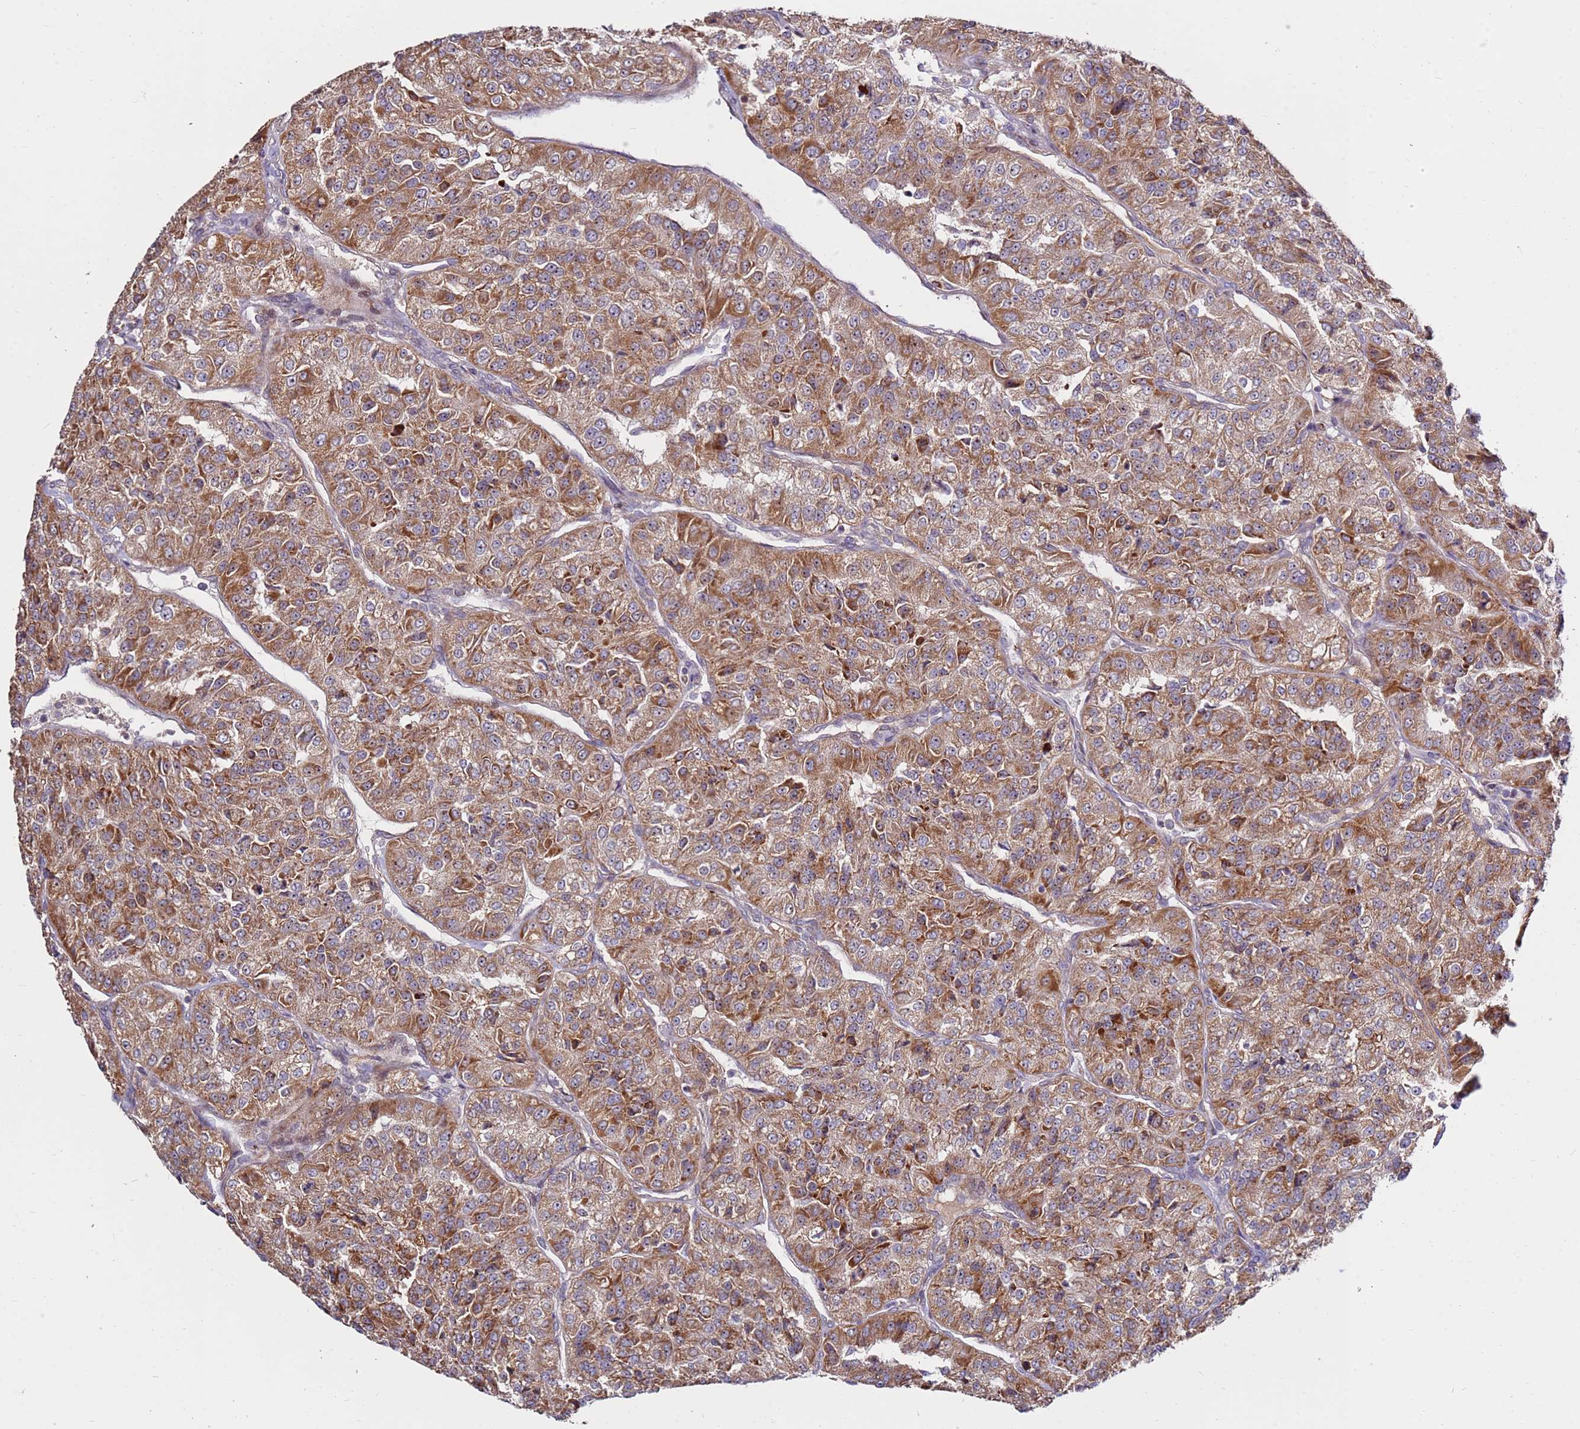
{"staining": {"intensity": "strong", "quantity": ">75%", "location": "cytoplasmic/membranous"}, "tissue": "renal cancer", "cell_type": "Tumor cells", "image_type": "cancer", "snomed": [{"axis": "morphology", "description": "Adenocarcinoma, NOS"}, {"axis": "topography", "description": "Kidney"}], "caption": "High-magnification brightfield microscopy of renal cancer stained with DAB (brown) and counterstained with hematoxylin (blue). tumor cells exhibit strong cytoplasmic/membranous expression is seen in approximately>75% of cells. Using DAB (3,3'-diaminobenzidine) (brown) and hematoxylin (blue) stains, captured at high magnification using brightfield microscopy.", "gene": "KIF25", "patient": {"sex": "female", "age": 63}}